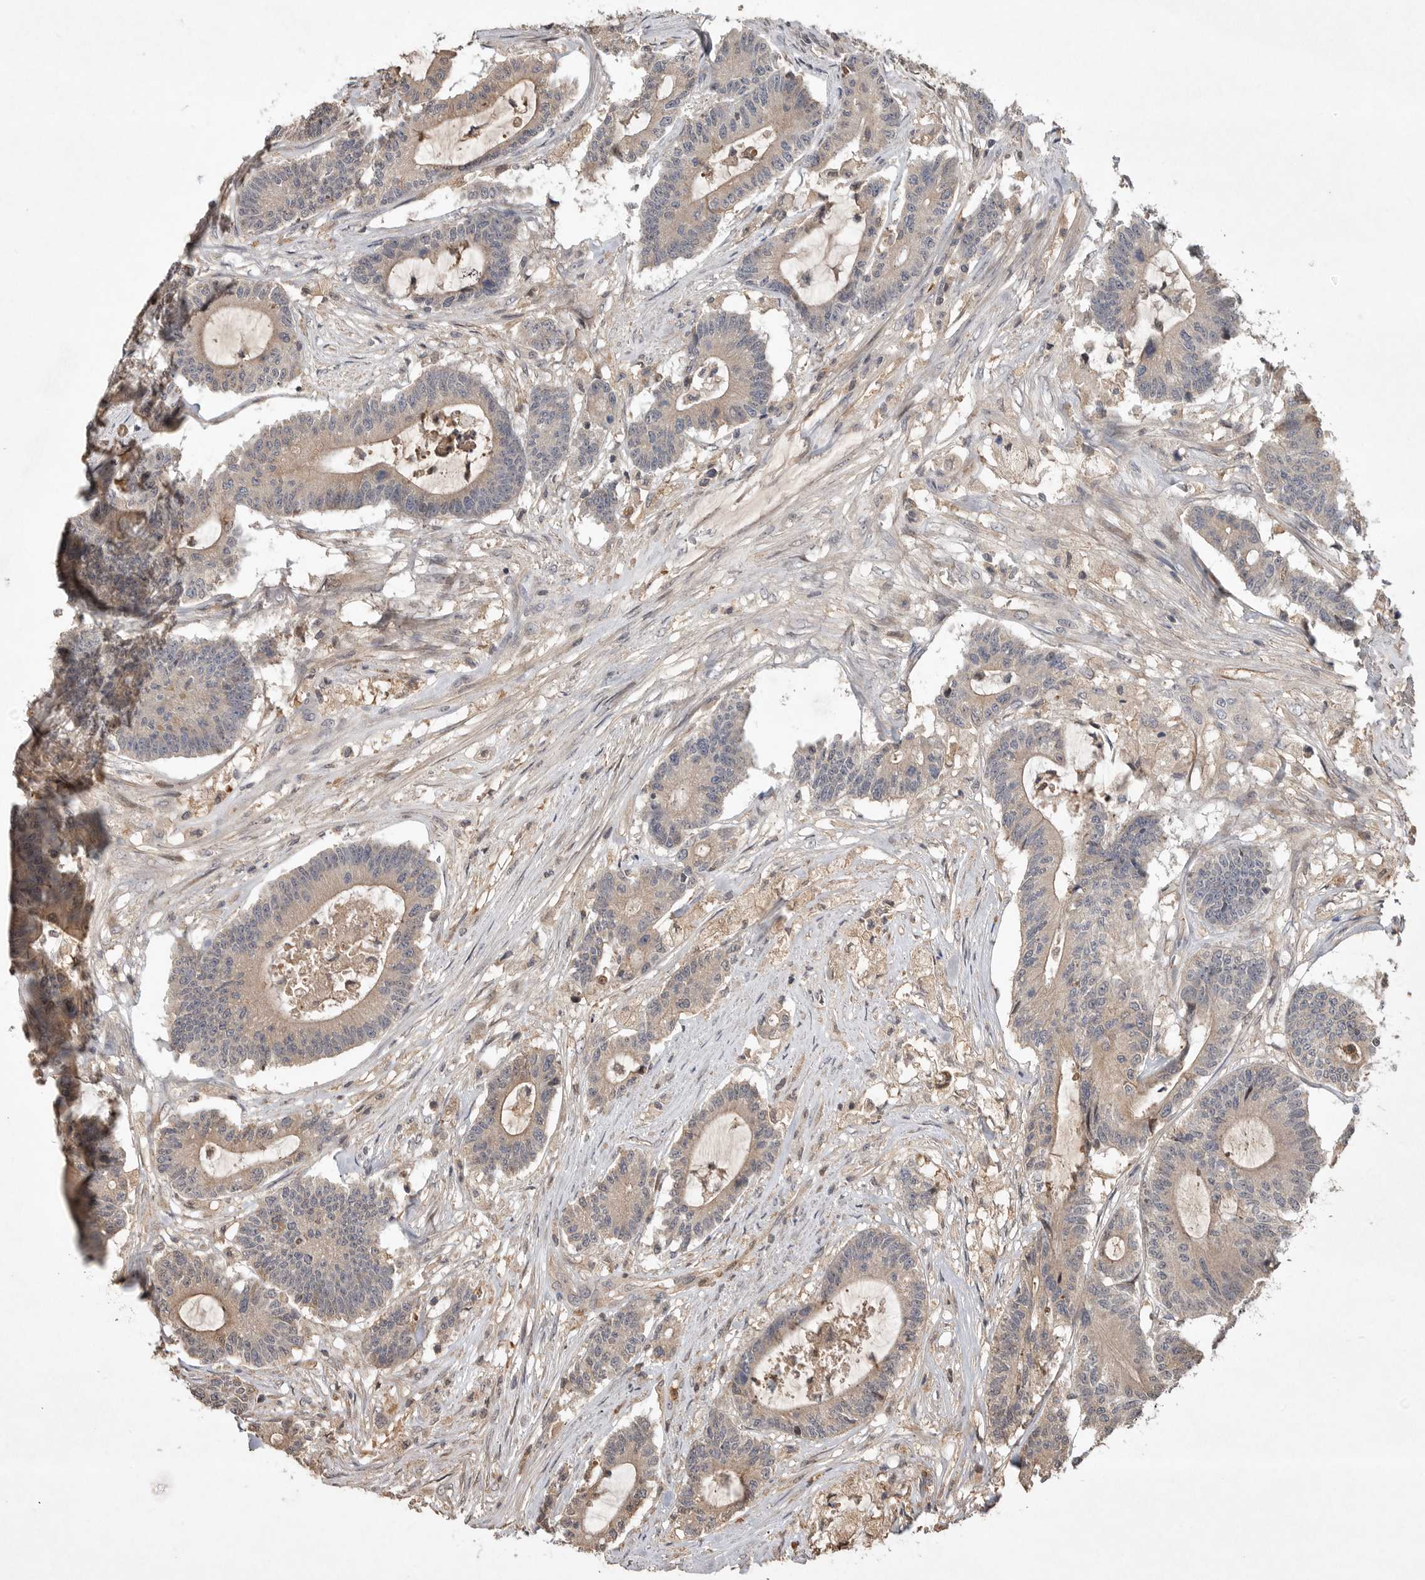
{"staining": {"intensity": "weak", "quantity": "25%-75%", "location": "cytoplasmic/membranous"}, "tissue": "colorectal cancer", "cell_type": "Tumor cells", "image_type": "cancer", "snomed": [{"axis": "morphology", "description": "Adenocarcinoma, NOS"}, {"axis": "topography", "description": "Colon"}], "caption": "Weak cytoplasmic/membranous staining for a protein is identified in approximately 25%-75% of tumor cells of colorectal cancer using IHC.", "gene": "VN1R4", "patient": {"sex": "female", "age": 84}}